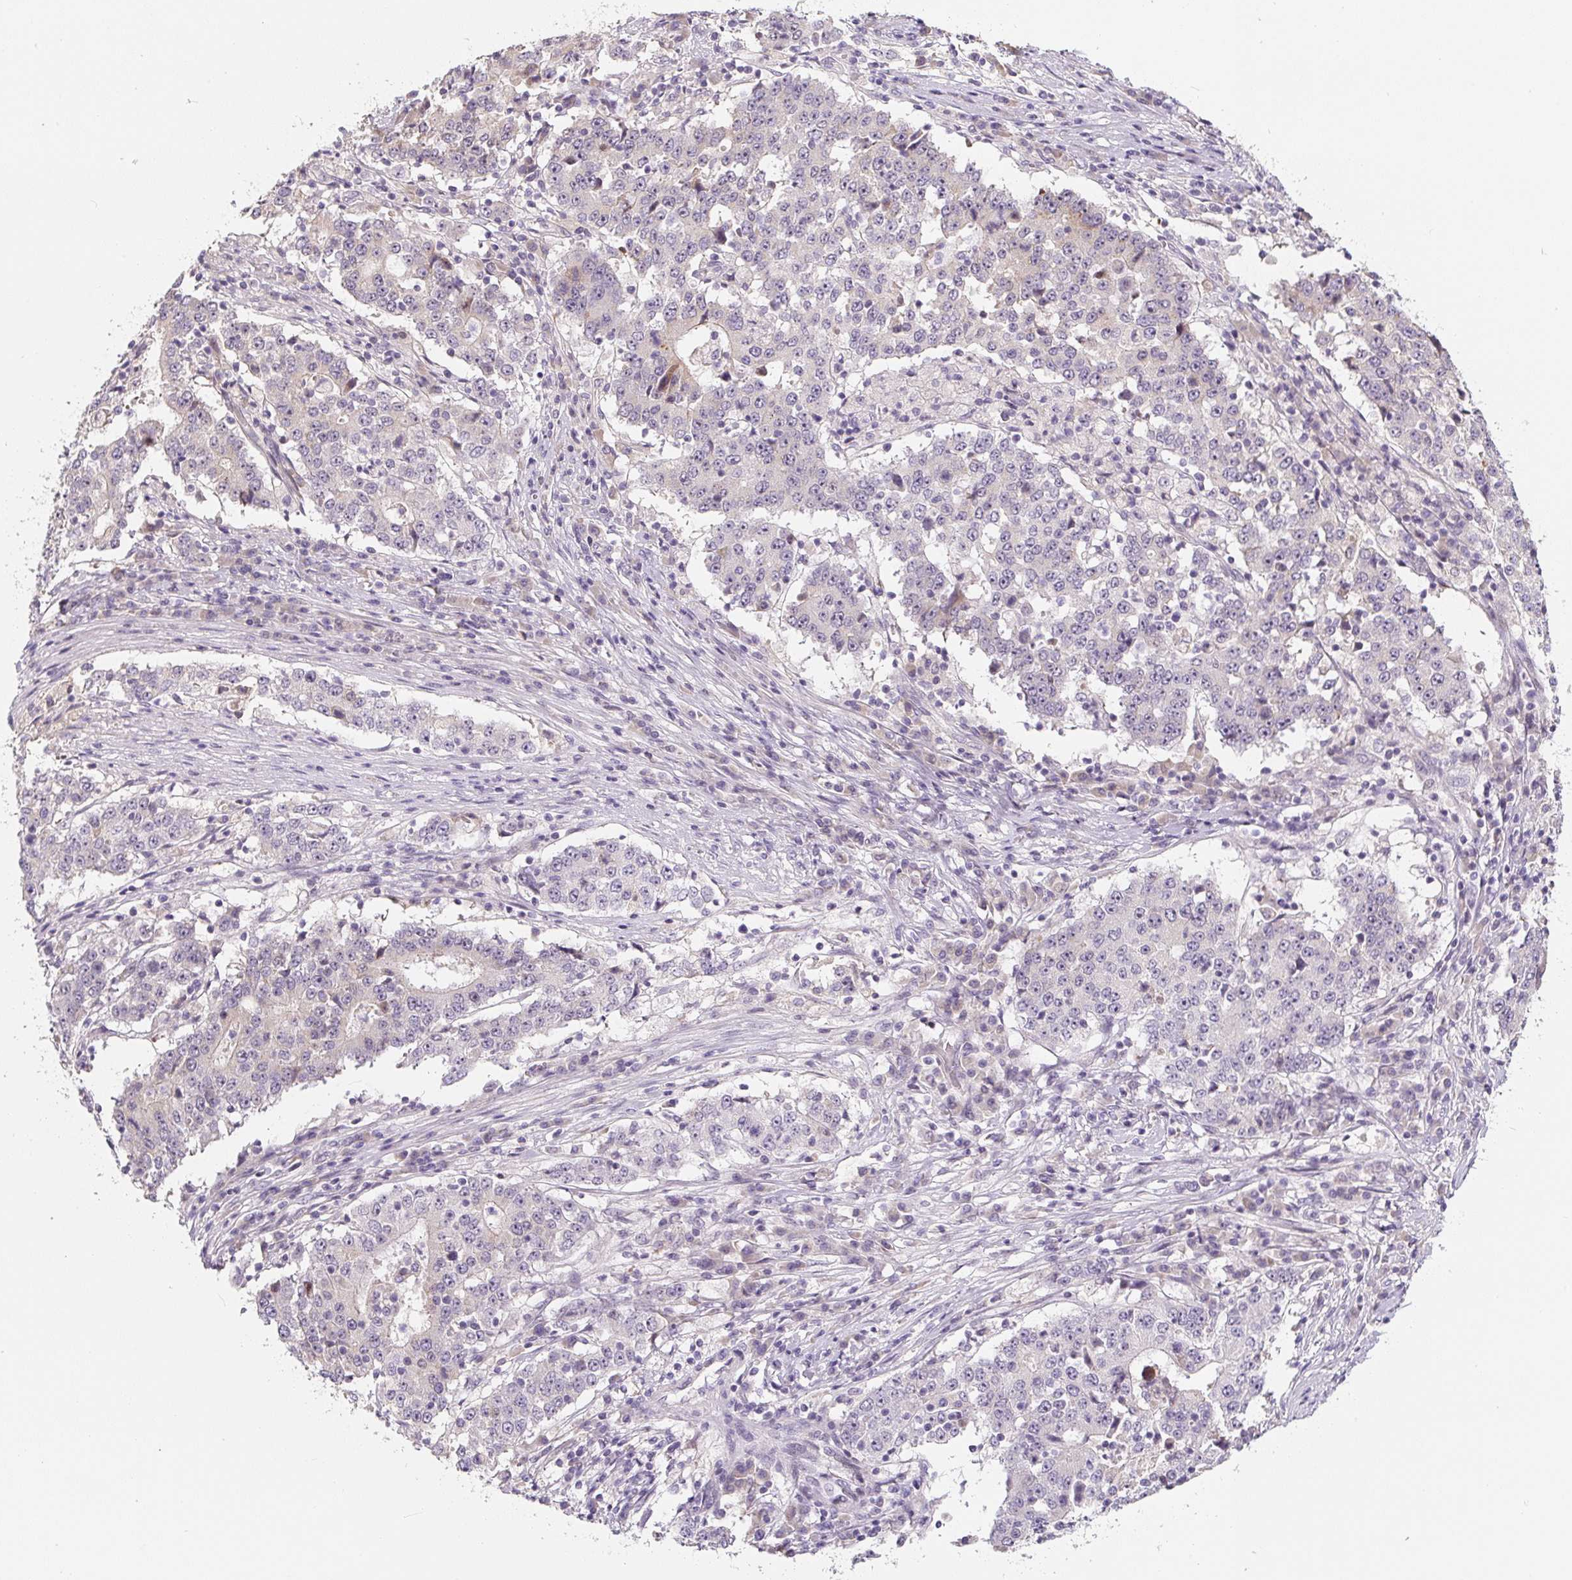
{"staining": {"intensity": "negative", "quantity": "none", "location": "none"}, "tissue": "stomach cancer", "cell_type": "Tumor cells", "image_type": "cancer", "snomed": [{"axis": "morphology", "description": "Adenocarcinoma, NOS"}, {"axis": "topography", "description": "Stomach"}], "caption": "Immunohistochemistry (IHC) histopathology image of stomach adenocarcinoma stained for a protein (brown), which reveals no positivity in tumor cells.", "gene": "PWWP3B", "patient": {"sex": "male", "age": 59}}